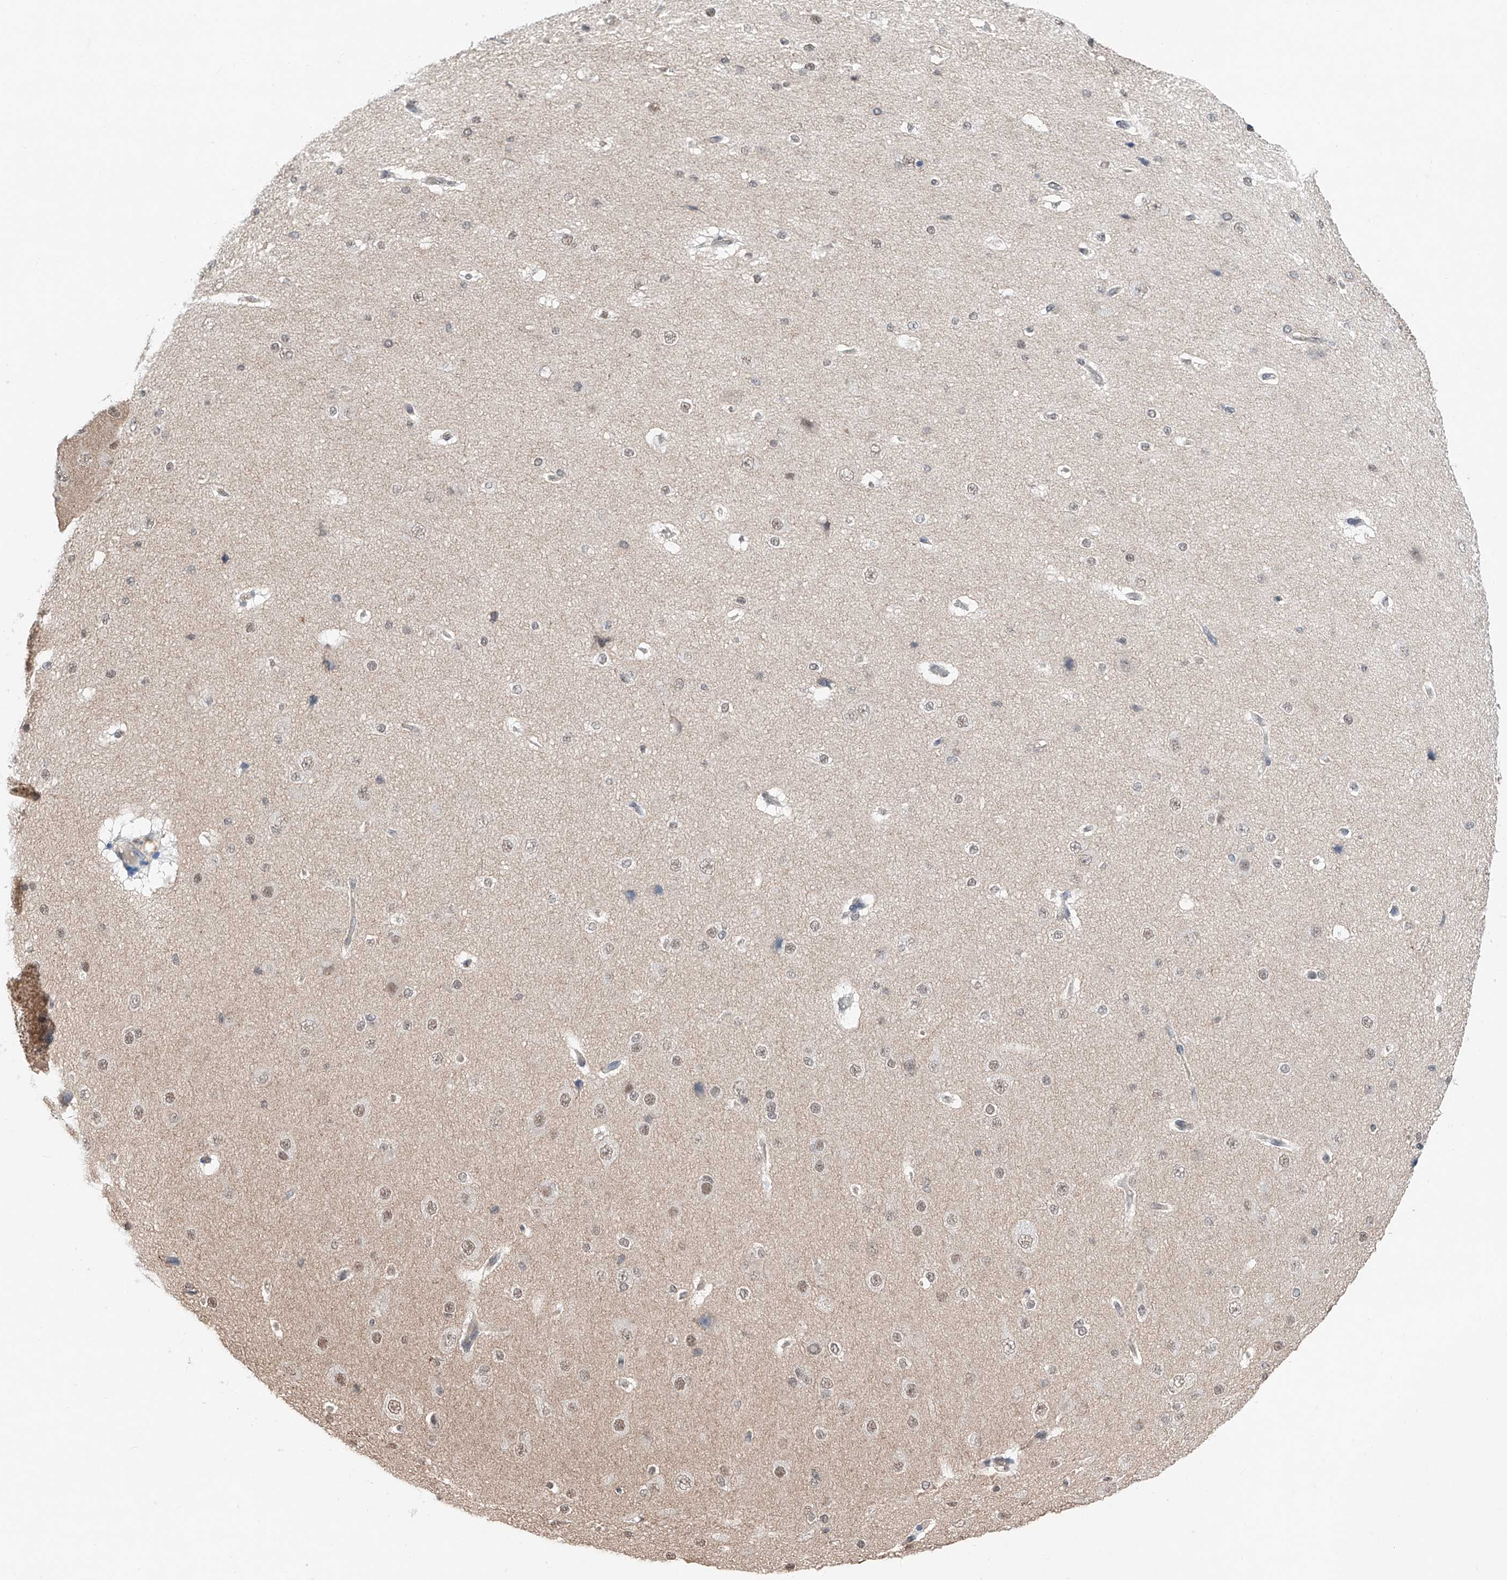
{"staining": {"intensity": "negative", "quantity": "none", "location": "none"}, "tissue": "cerebral cortex", "cell_type": "Endothelial cells", "image_type": "normal", "snomed": [{"axis": "morphology", "description": "Normal tissue, NOS"}, {"axis": "morphology", "description": "Developmental malformation"}, {"axis": "topography", "description": "Cerebral cortex"}], "caption": "IHC histopathology image of benign cerebral cortex stained for a protein (brown), which displays no expression in endothelial cells. (Brightfield microscopy of DAB immunohistochemistry (IHC) at high magnification).", "gene": "TBX4", "patient": {"sex": "female", "age": 30}}